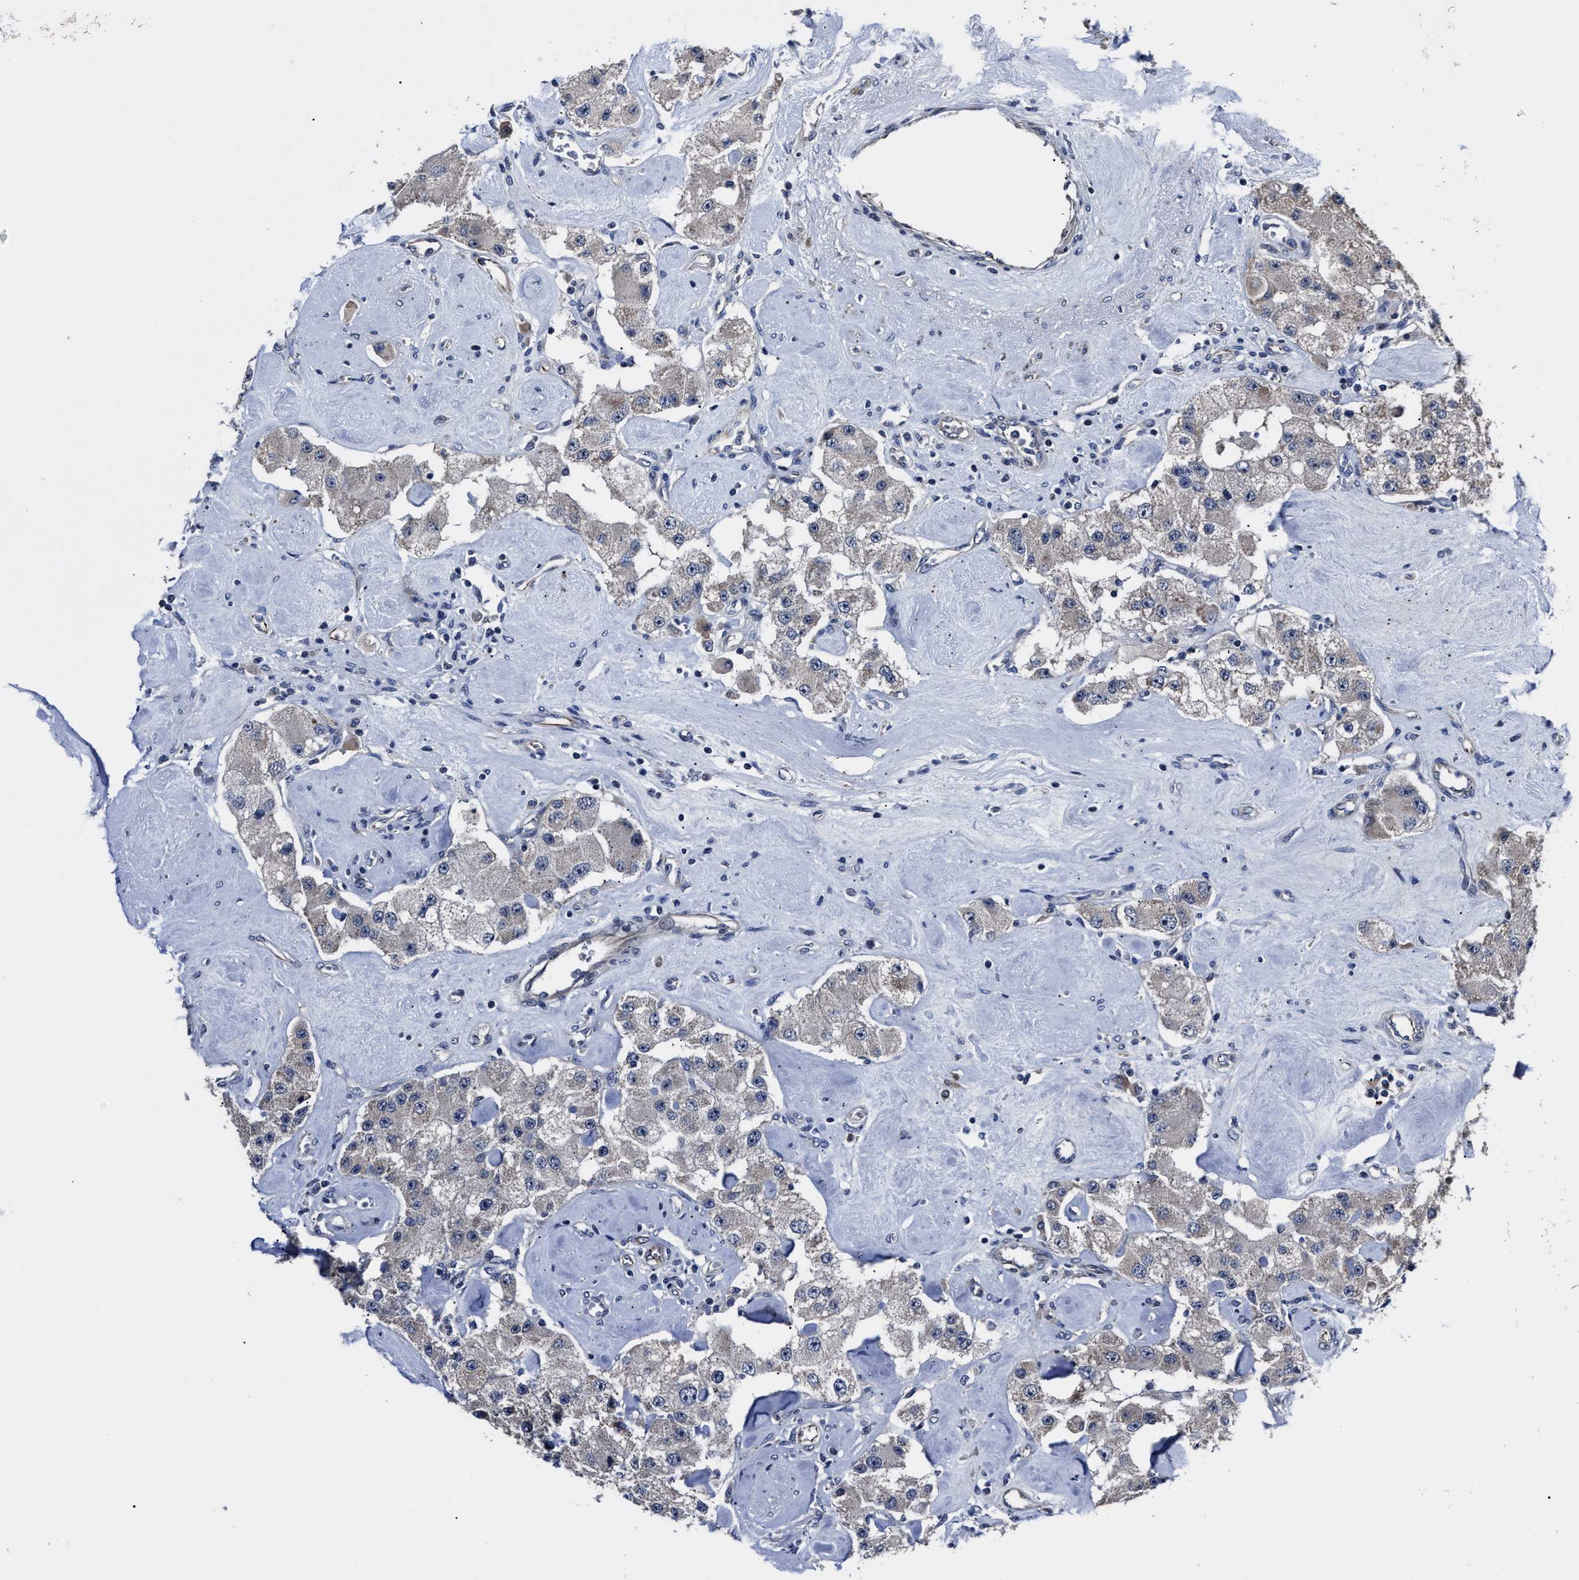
{"staining": {"intensity": "negative", "quantity": "none", "location": "none"}, "tissue": "carcinoid", "cell_type": "Tumor cells", "image_type": "cancer", "snomed": [{"axis": "morphology", "description": "Carcinoid, malignant, NOS"}, {"axis": "topography", "description": "Pancreas"}], "caption": "The IHC photomicrograph has no significant expression in tumor cells of carcinoid tissue.", "gene": "RSBN1L", "patient": {"sex": "male", "age": 41}}